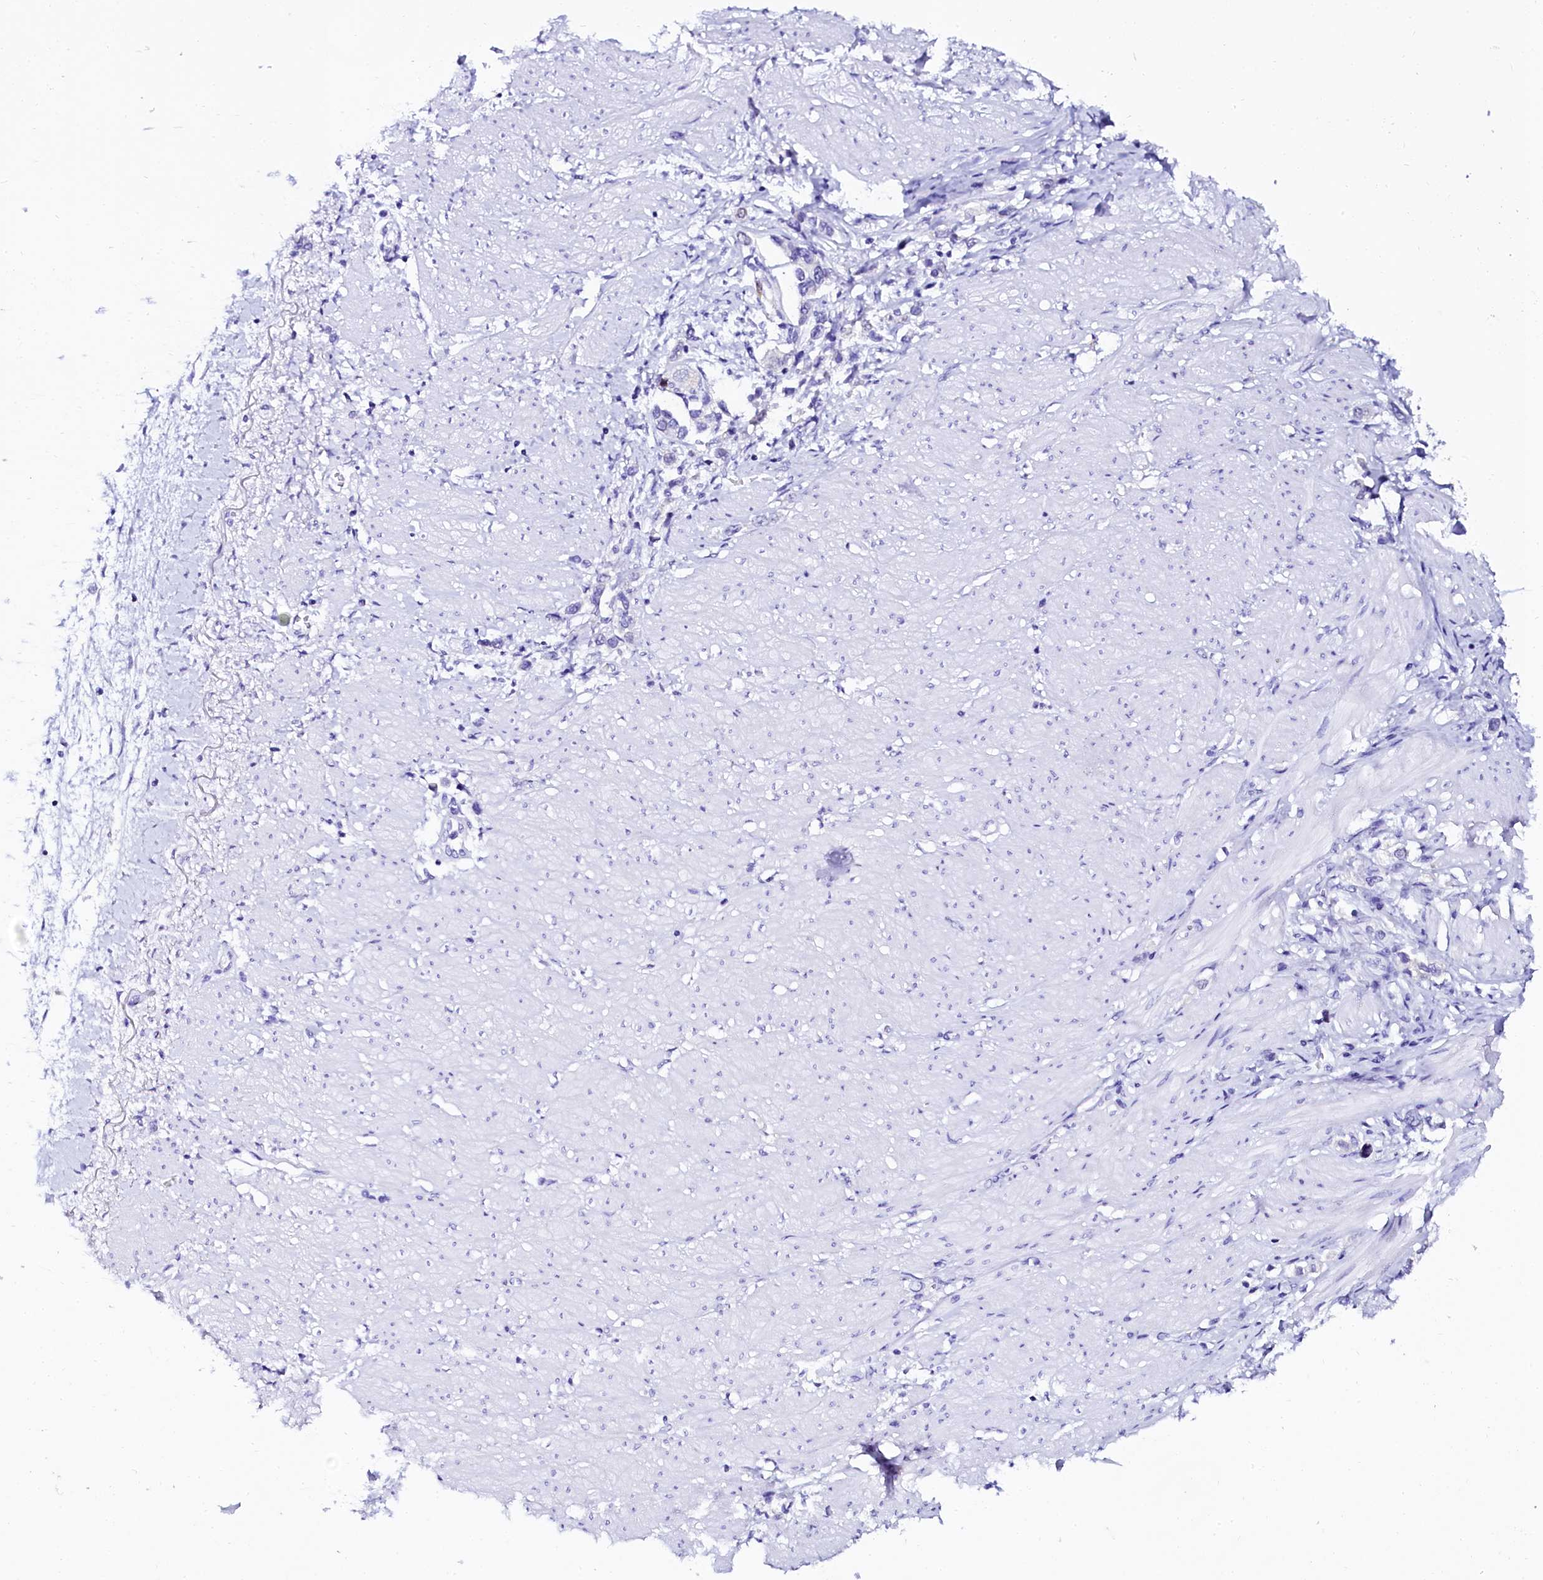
{"staining": {"intensity": "negative", "quantity": "none", "location": "none"}, "tissue": "stomach cancer", "cell_type": "Tumor cells", "image_type": "cancer", "snomed": [{"axis": "morphology", "description": "Adenocarcinoma, NOS"}, {"axis": "topography", "description": "Stomach"}], "caption": "Tumor cells are negative for brown protein staining in stomach adenocarcinoma. (DAB (3,3'-diaminobenzidine) immunohistochemistry (IHC) visualized using brightfield microscopy, high magnification).", "gene": "SORD", "patient": {"sex": "female", "age": 65}}